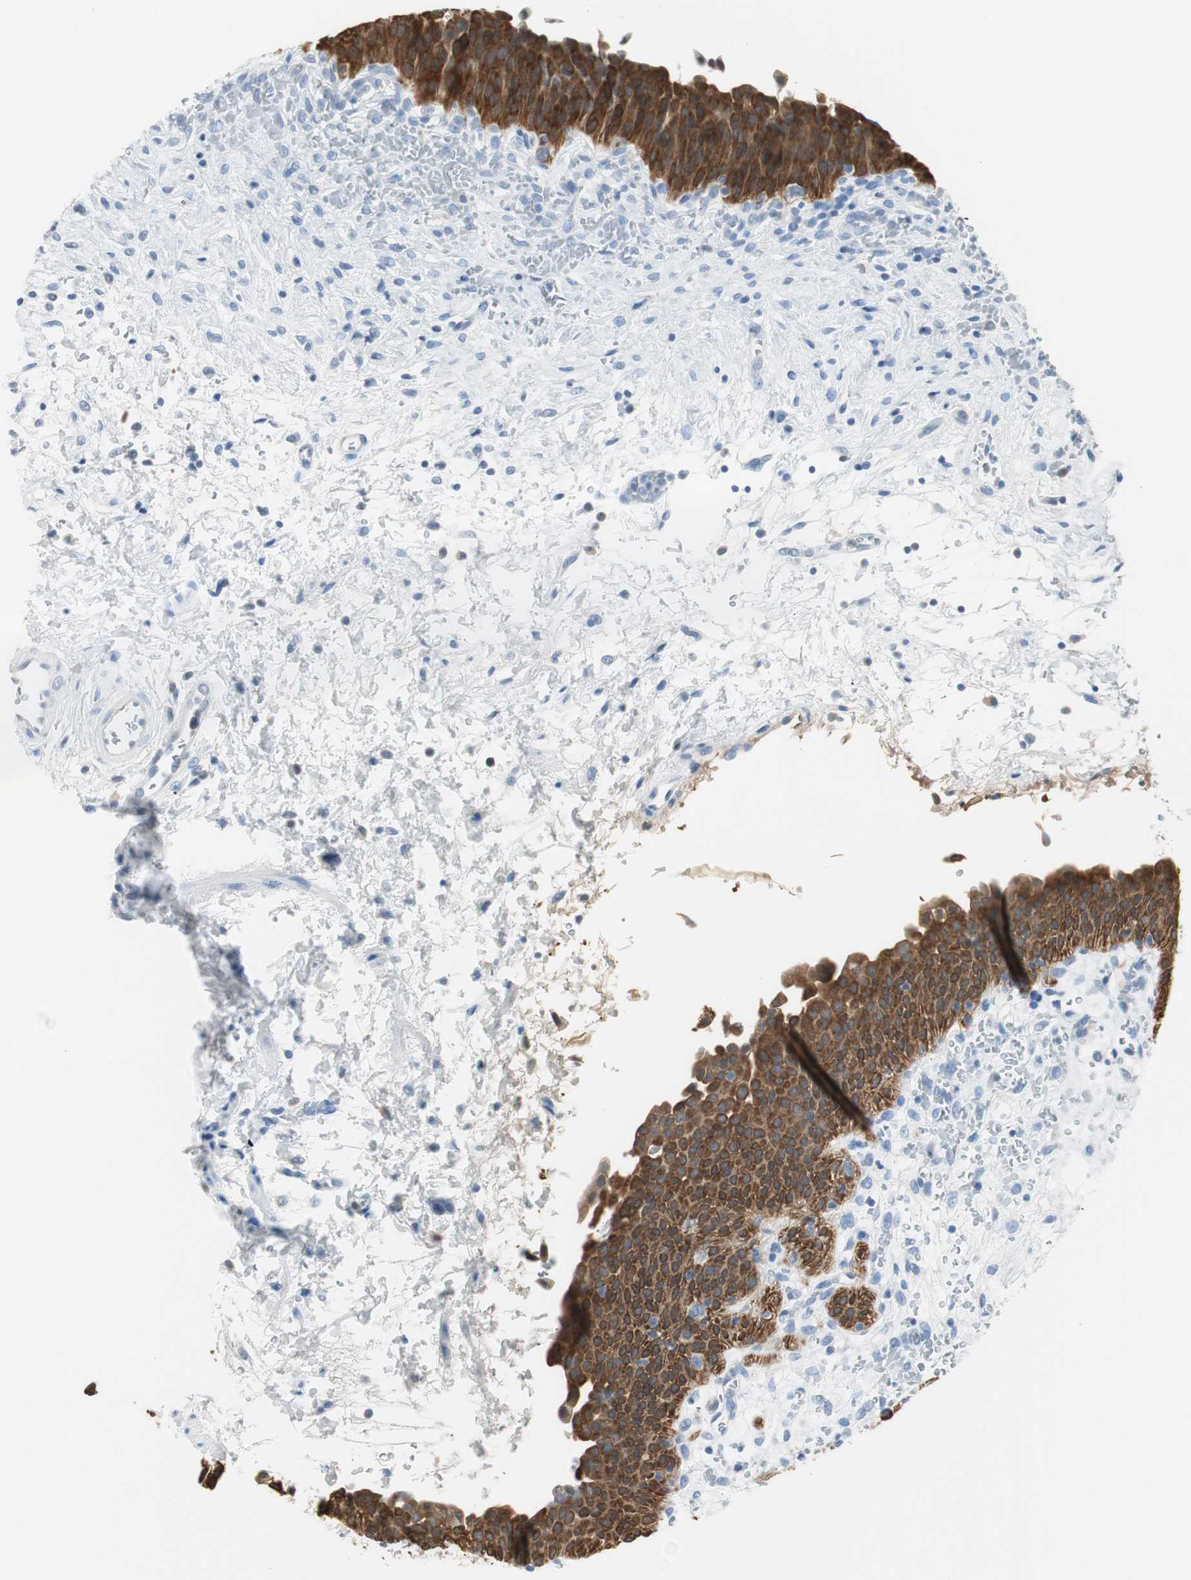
{"staining": {"intensity": "strong", "quantity": ">75%", "location": "cytoplasmic/membranous"}, "tissue": "urinary bladder", "cell_type": "Urothelial cells", "image_type": "normal", "snomed": [{"axis": "morphology", "description": "Normal tissue, NOS"}, {"axis": "morphology", "description": "Dysplasia, NOS"}, {"axis": "topography", "description": "Urinary bladder"}], "caption": "Urinary bladder stained with a brown dye exhibits strong cytoplasmic/membranous positive positivity in about >75% of urothelial cells.", "gene": "FBP1", "patient": {"sex": "male", "age": 35}}